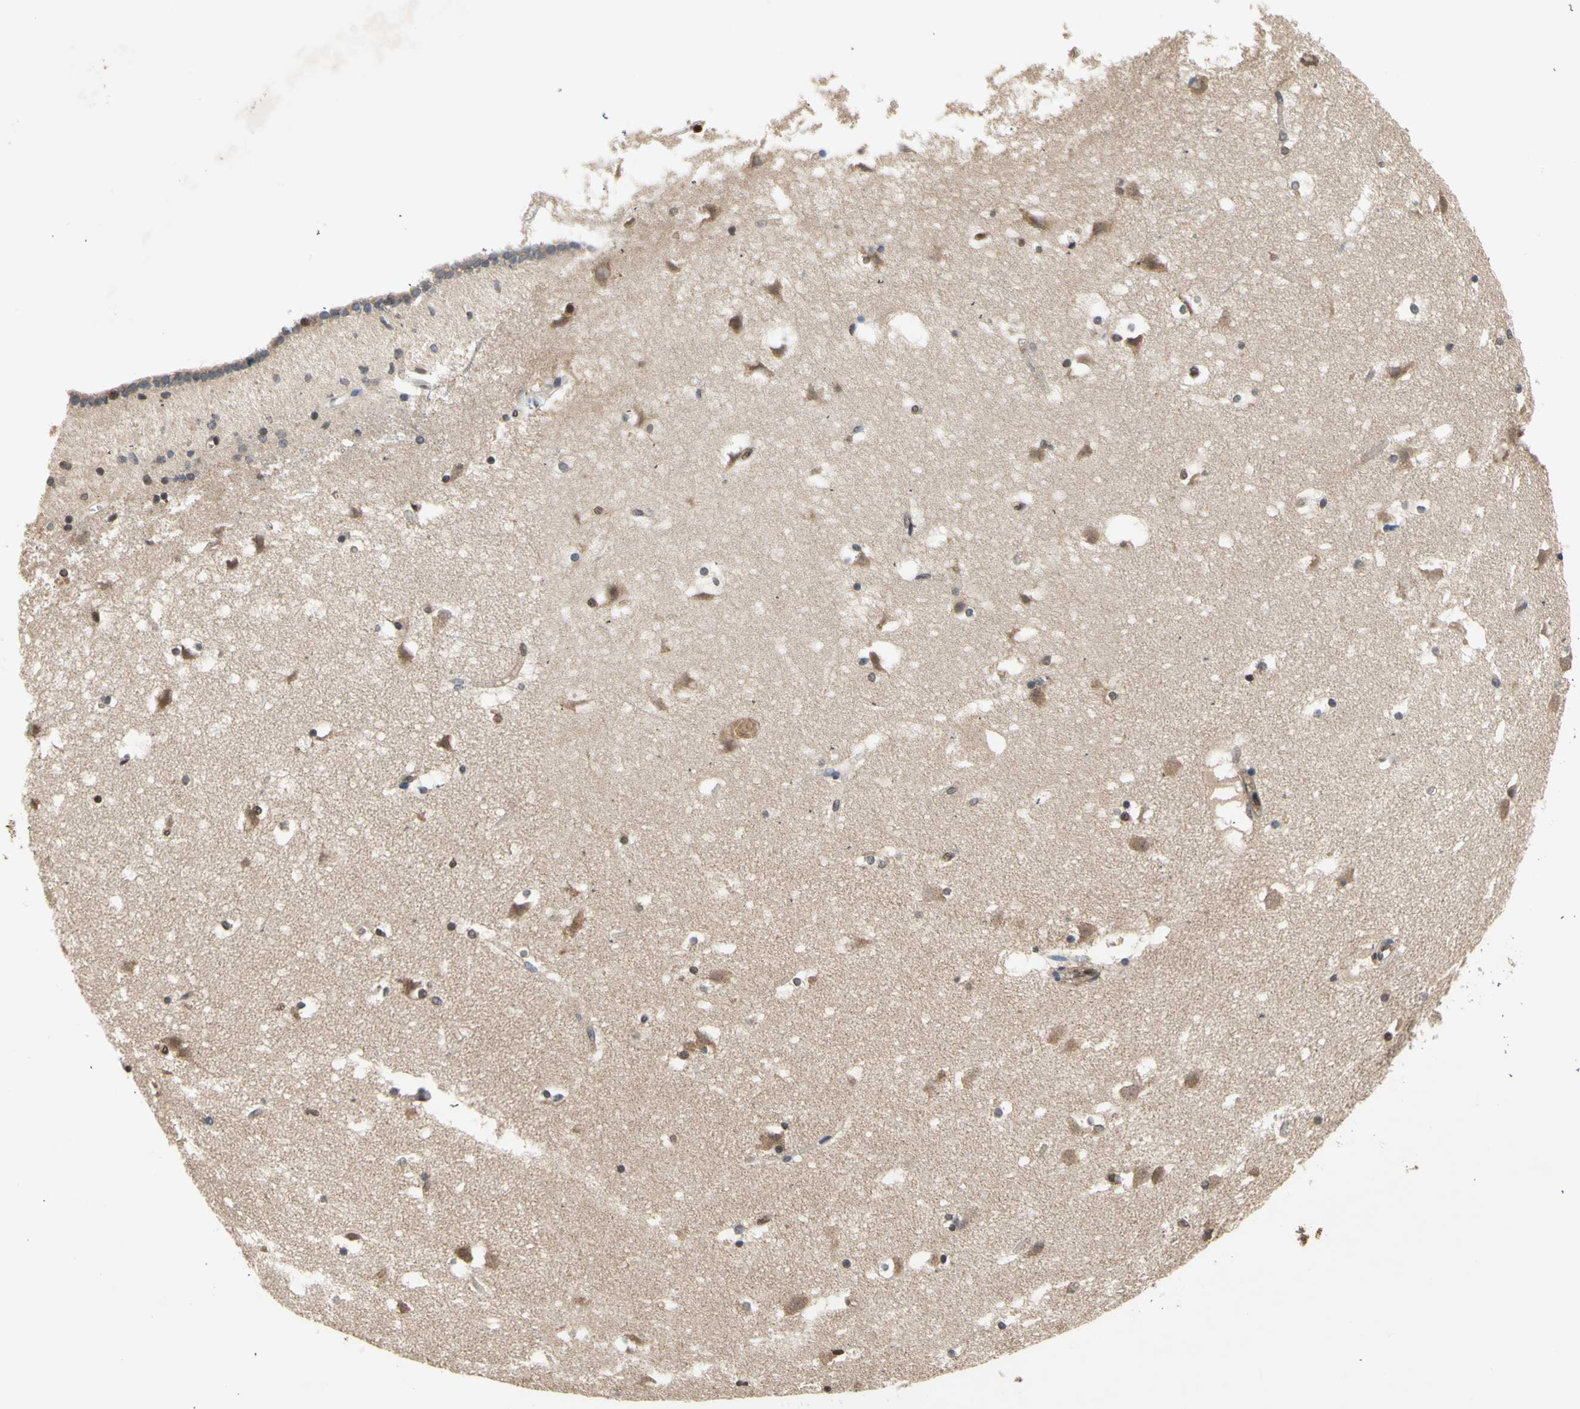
{"staining": {"intensity": "weak", "quantity": "25%-75%", "location": "cytoplasmic/membranous,nuclear"}, "tissue": "caudate", "cell_type": "Glial cells", "image_type": "normal", "snomed": [{"axis": "morphology", "description": "Normal tissue, NOS"}, {"axis": "topography", "description": "Lateral ventricle wall"}], "caption": "Weak cytoplasmic/membranous,nuclear protein positivity is identified in about 25%-75% of glial cells in caudate. (DAB (3,3'-diaminobenzidine) IHC with brightfield microscopy, high magnification).", "gene": "GSR", "patient": {"sex": "male", "age": 45}}